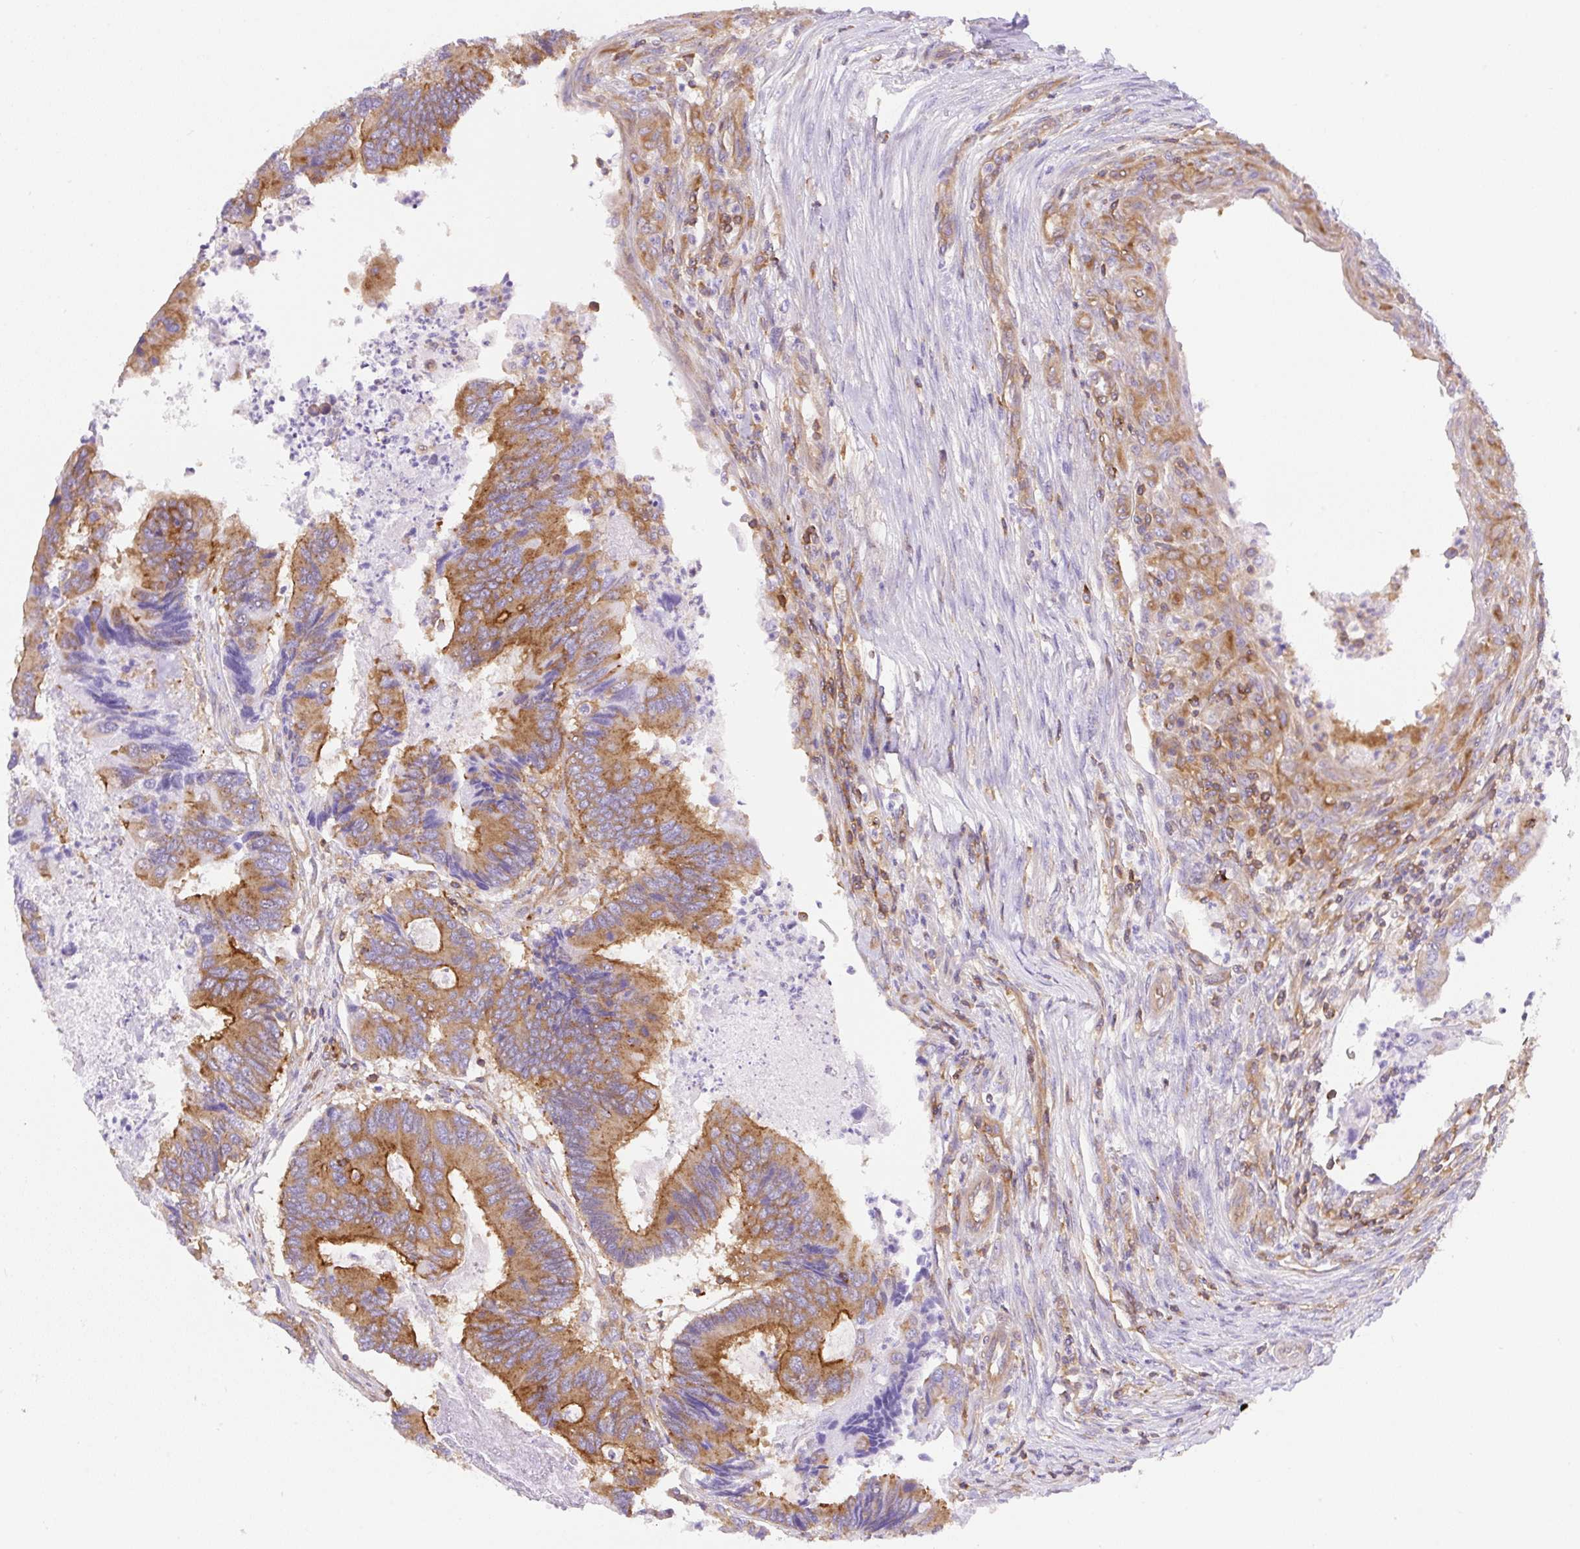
{"staining": {"intensity": "moderate", "quantity": "25%-75%", "location": "cytoplasmic/membranous"}, "tissue": "colorectal cancer", "cell_type": "Tumor cells", "image_type": "cancer", "snomed": [{"axis": "morphology", "description": "Adenocarcinoma, NOS"}, {"axis": "topography", "description": "Colon"}], "caption": "Immunohistochemical staining of adenocarcinoma (colorectal) shows medium levels of moderate cytoplasmic/membranous staining in about 25%-75% of tumor cells.", "gene": "DNM2", "patient": {"sex": "female", "age": 67}}